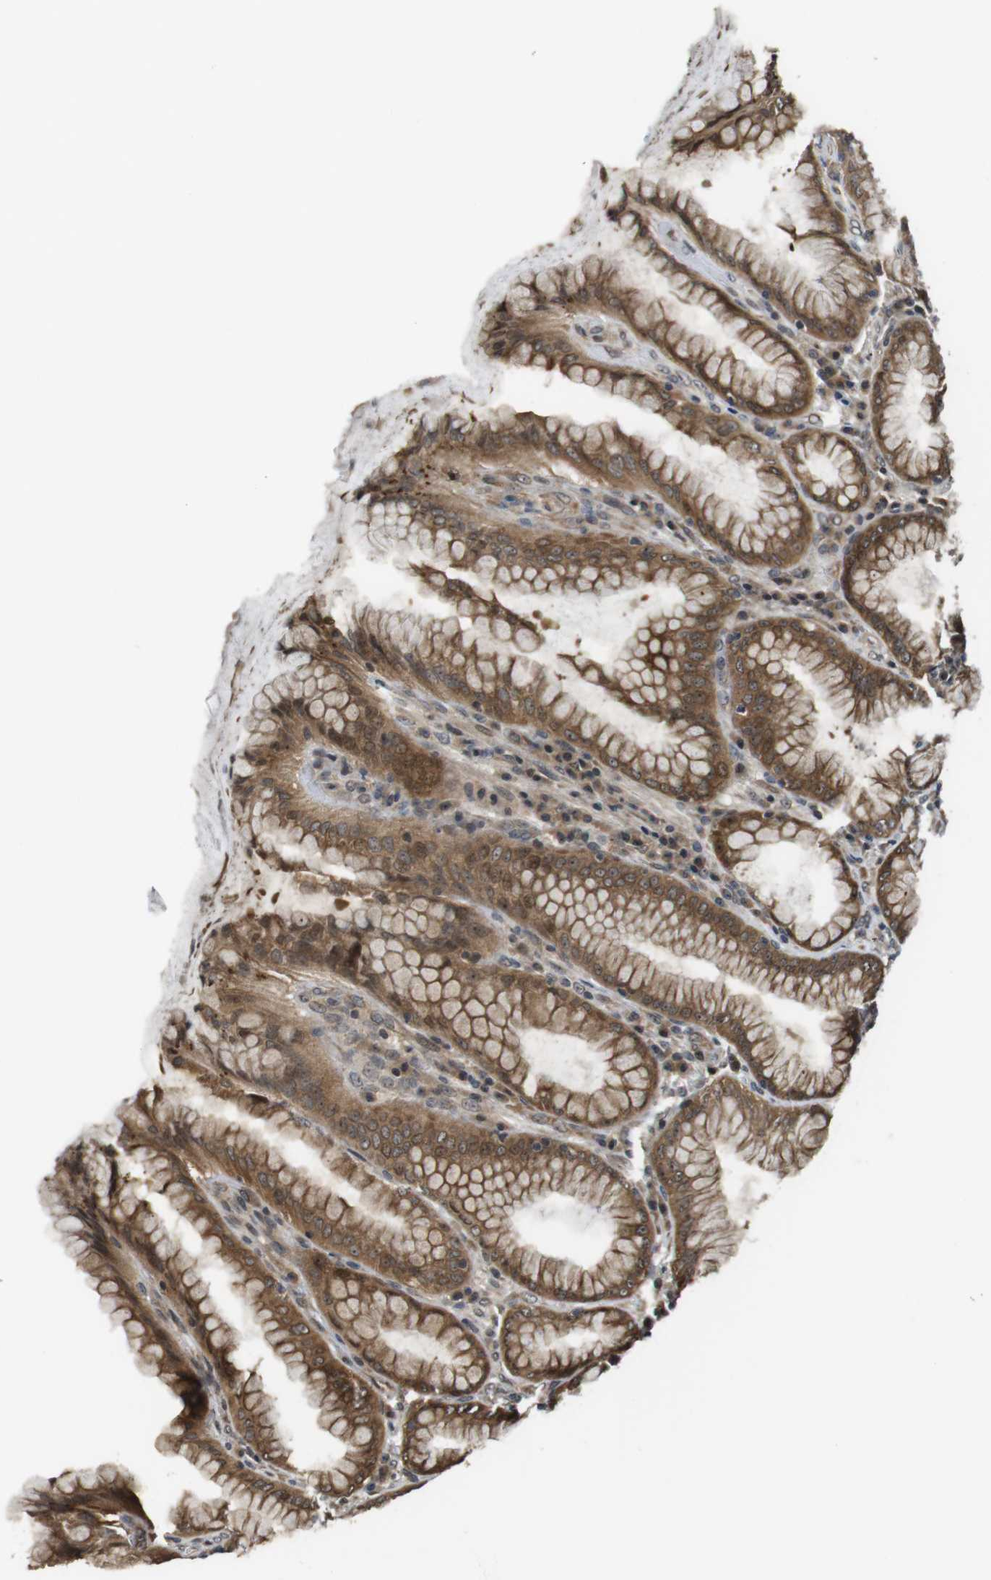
{"staining": {"intensity": "moderate", "quantity": ">75%", "location": "cytoplasmic/membranous"}, "tissue": "stomach", "cell_type": "Glandular cells", "image_type": "normal", "snomed": [{"axis": "morphology", "description": "Normal tissue, NOS"}, {"axis": "topography", "description": "Stomach, lower"}], "caption": "Benign stomach shows moderate cytoplasmic/membranous expression in approximately >75% of glandular cells, visualized by immunohistochemistry.", "gene": "CC2D1A", "patient": {"sex": "female", "age": 76}}